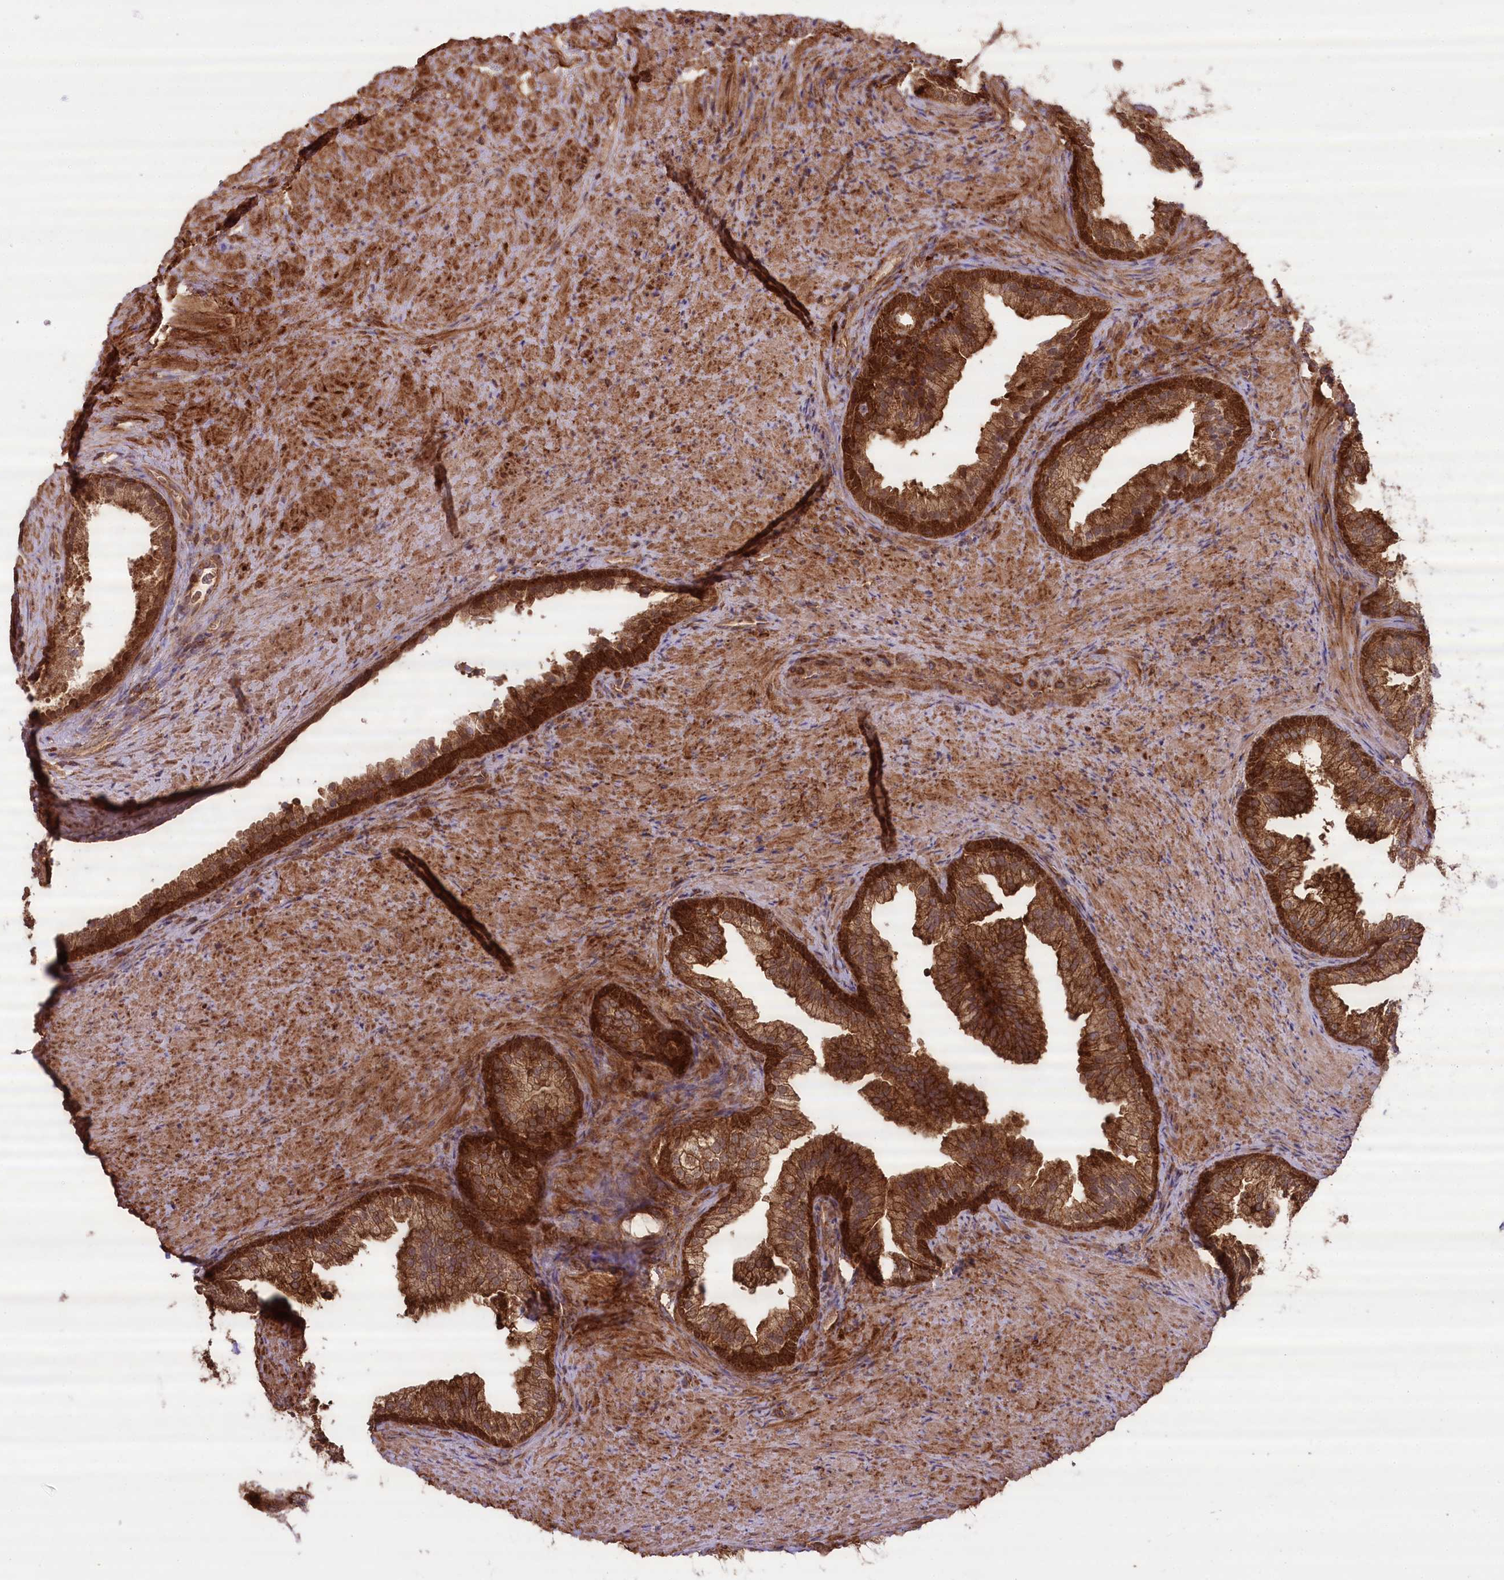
{"staining": {"intensity": "strong", "quantity": ">75%", "location": "cytoplasmic/membranous"}, "tissue": "prostate", "cell_type": "Glandular cells", "image_type": "normal", "snomed": [{"axis": "morphology", "description": "Normal tissue, NOS"}, {"axis": "topography", "description": "Prostate"}], "caption": "The photomicrograph demonstrates immunohistochemical staining of benign prostate. There is strong cytoplasmic/membranous staining is present in approximately >75% of glandular cells. Using DAB (brown) and hematoxylin (blue) stains, captured at high magnification using brightfield microscopy.", "gene": "CCDC91", "patient": {"sex": "male", "age": 76}}